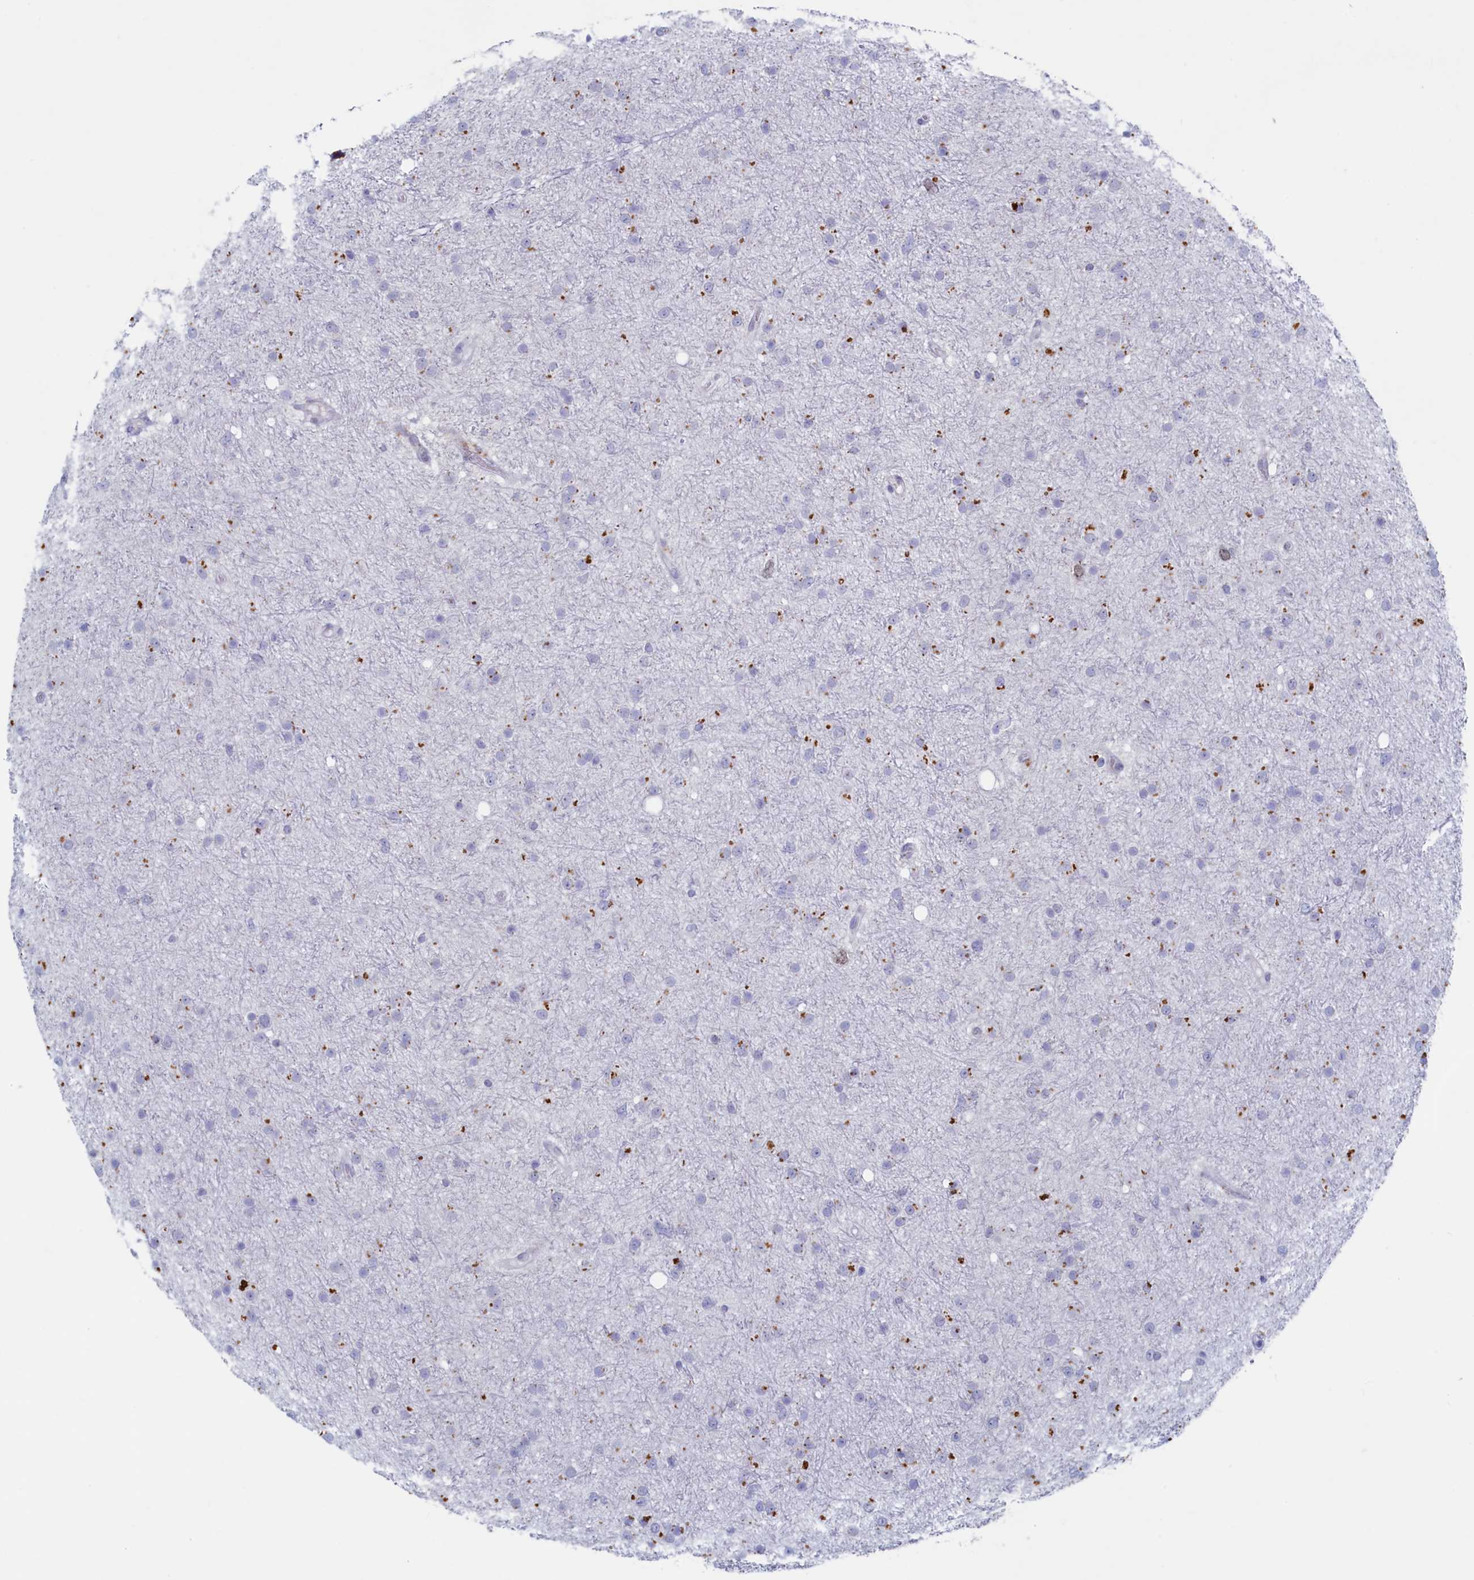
{"staining": {"intensity": "negative", "quantity": "none", "location": "none"}, "tissue": "glioma", "cell_type": "Tumor cells", "image_type": "cancer", "snomed": [{"axis": "morphology", "description": "Glioma, malignant, Low grade"}, {"axis": "topography", "description": "Cerebral cortex"}], "caption": "The IHC micrograph has no significant expression in tumor cells of glioma tissue. Brightfield microscopy of immunohistochemistry stained with DAB (3,3'-diaminobenzidine) (brown) and hematoxylin (blue), captured at high magnification.", "gene": "WDR76", "patient": {"sex": "female", "age": 39}}